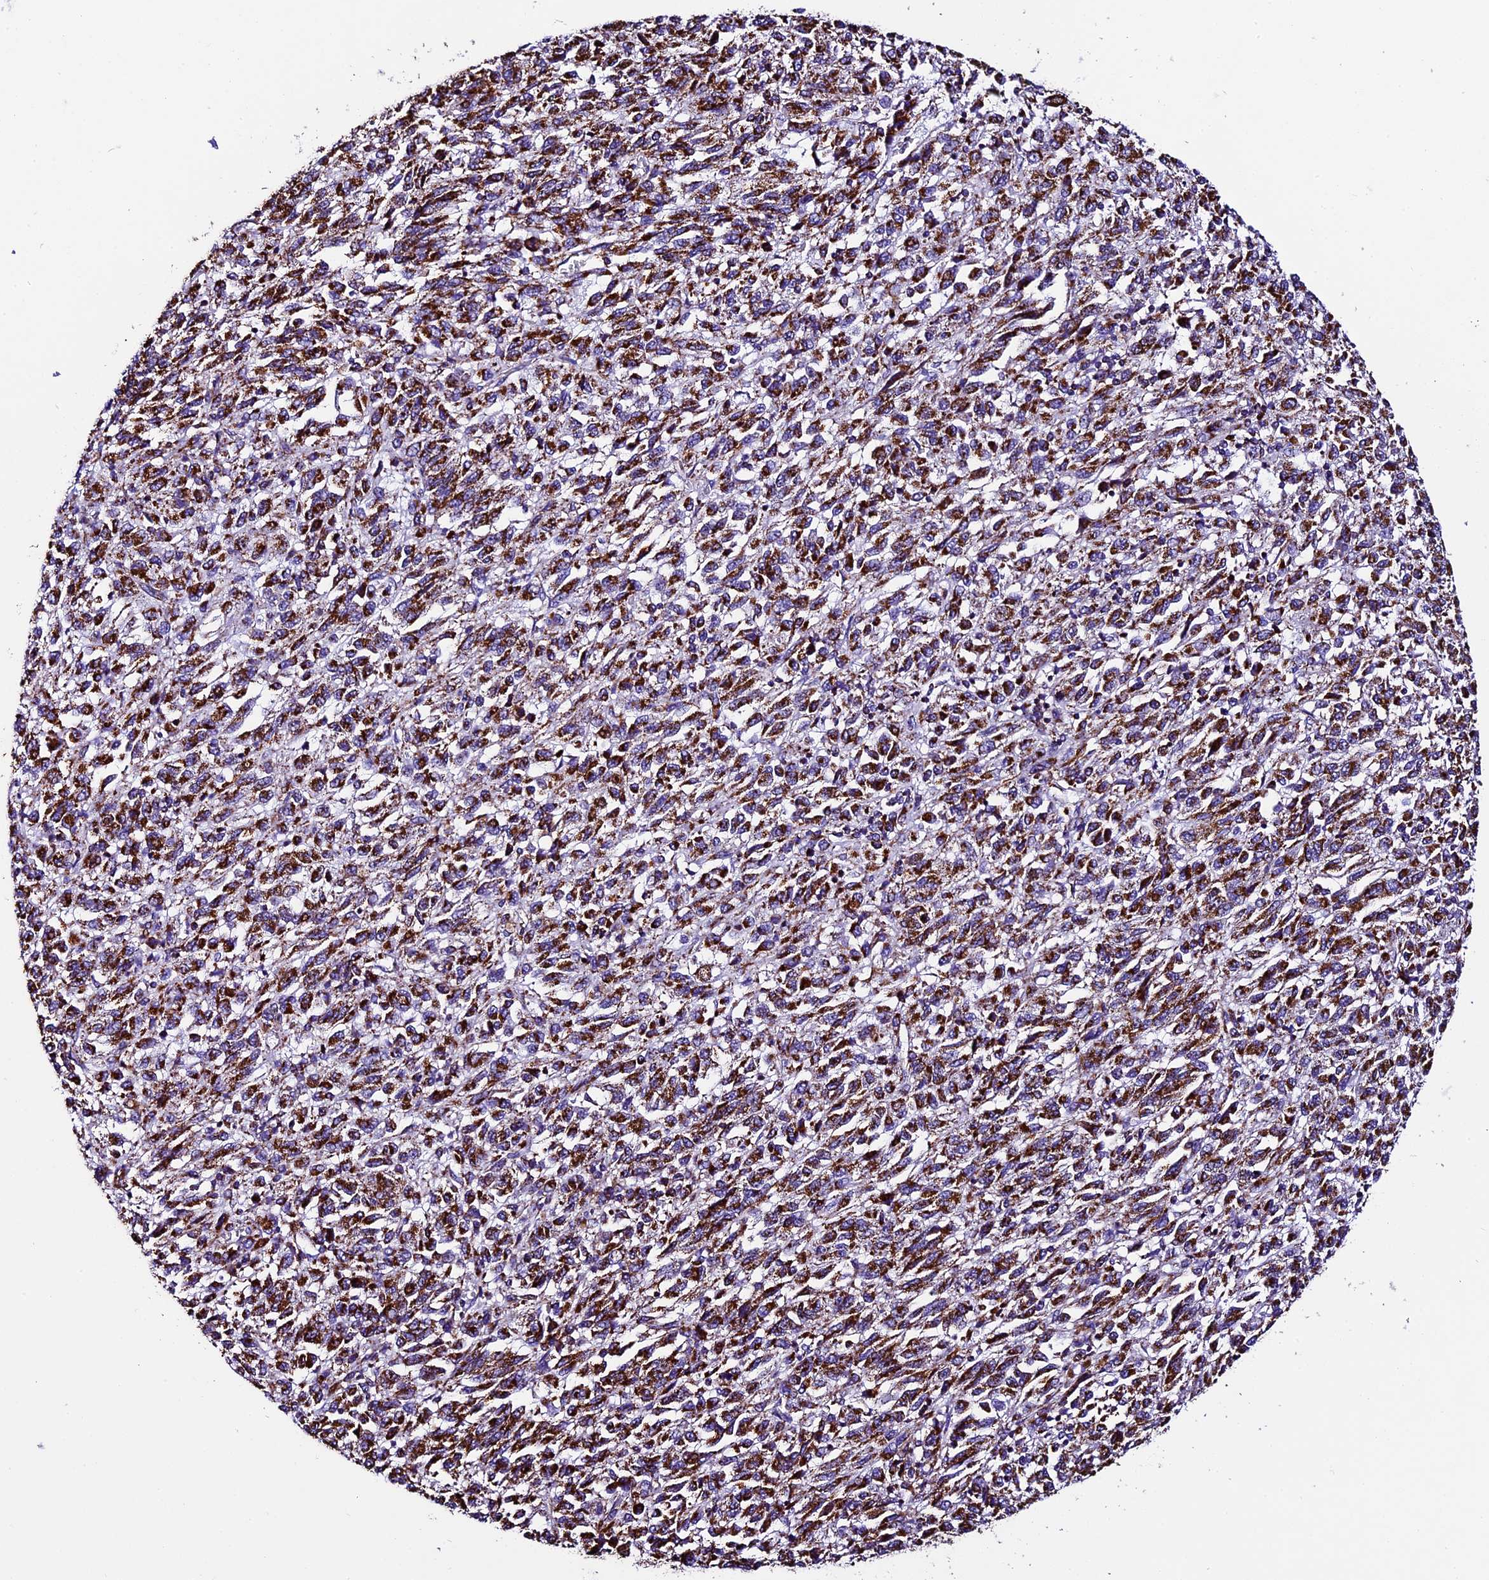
{"staining": {"intensity": "strong", "quantity": ">75%", "location": "cytoplasmic/membranous"}, "tissue": "melanoma", "cell_type": "Tumor cells", "image_type": "cancer", "snomed": [{"axis": "morphology", "description": "Malignant melanoma, Metastatic site"}, {"axis": "topography", "description": "Lung"}], "caption": "Immunohistochemical staining of melanoma reveals high levels of strong cytoplasmic/membranous protein positivity in approximately >75% of tumor cells.", "gene": "DCAF5", "patient": {"sex": "male", "age": 64}}